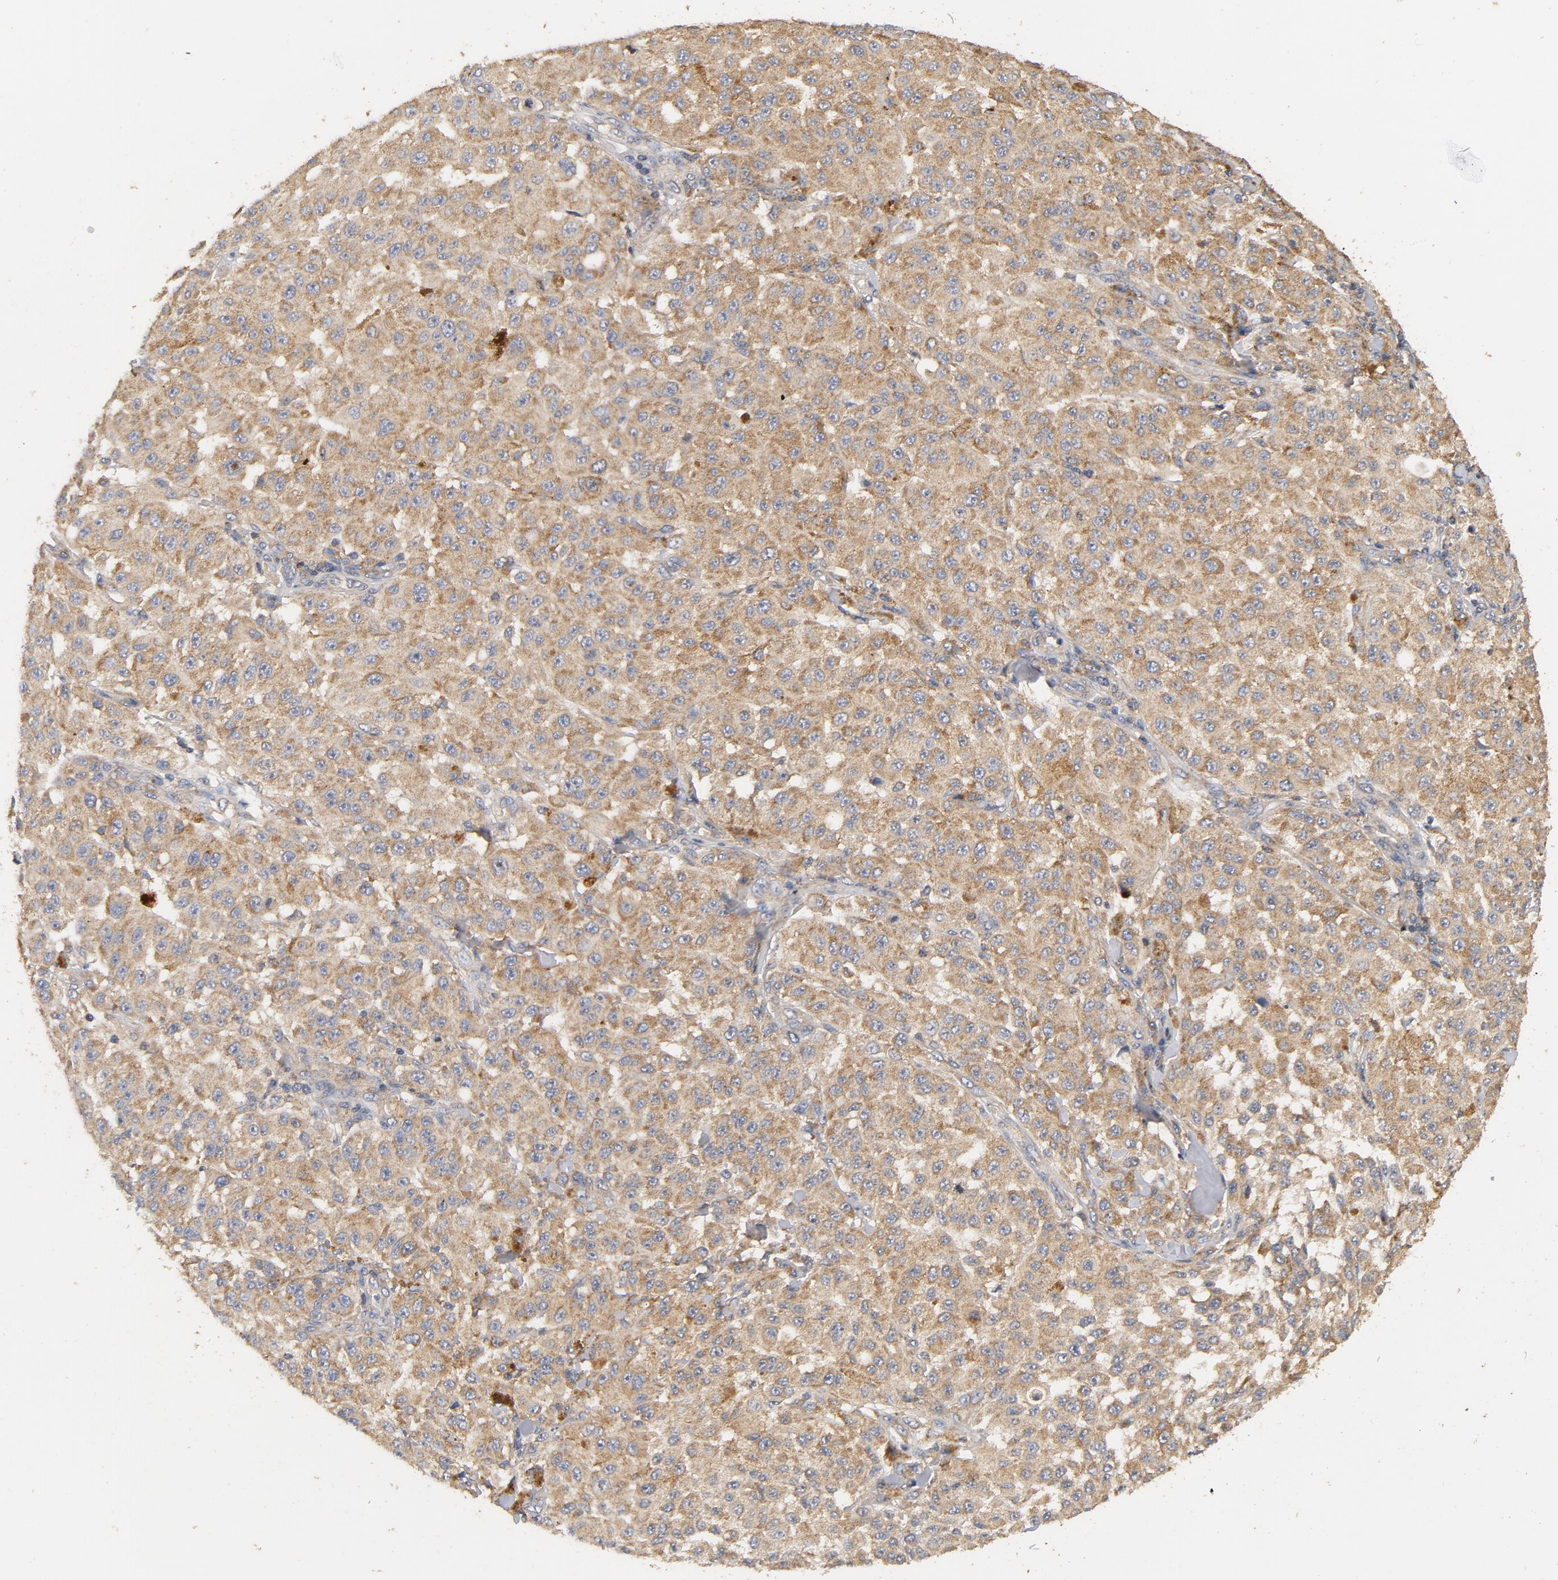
{"staining": {"intensity": "moderate", "quantity": ">75%", "location": "cytoplasmic/membranous"}, "tissue": "melanoma", "cell_type": "Tumor cells", "image_type": "cancer", "snomed": [{"axis": "morphology", "description": "Malignant melanoma, Metastatic site"}, {"axis": "topography", "description": "Pancreas"}], "caption": "DAB (3,3'-diaminobenzidine) immunohistochemical staining of malignant melanoma (metastatic site) reveals moderate cytoplasmic/membranous protein staining in approximately >75% of tumor cells.", "gene": "DDX6", "patient": {"sex": "female", "age": 30}}